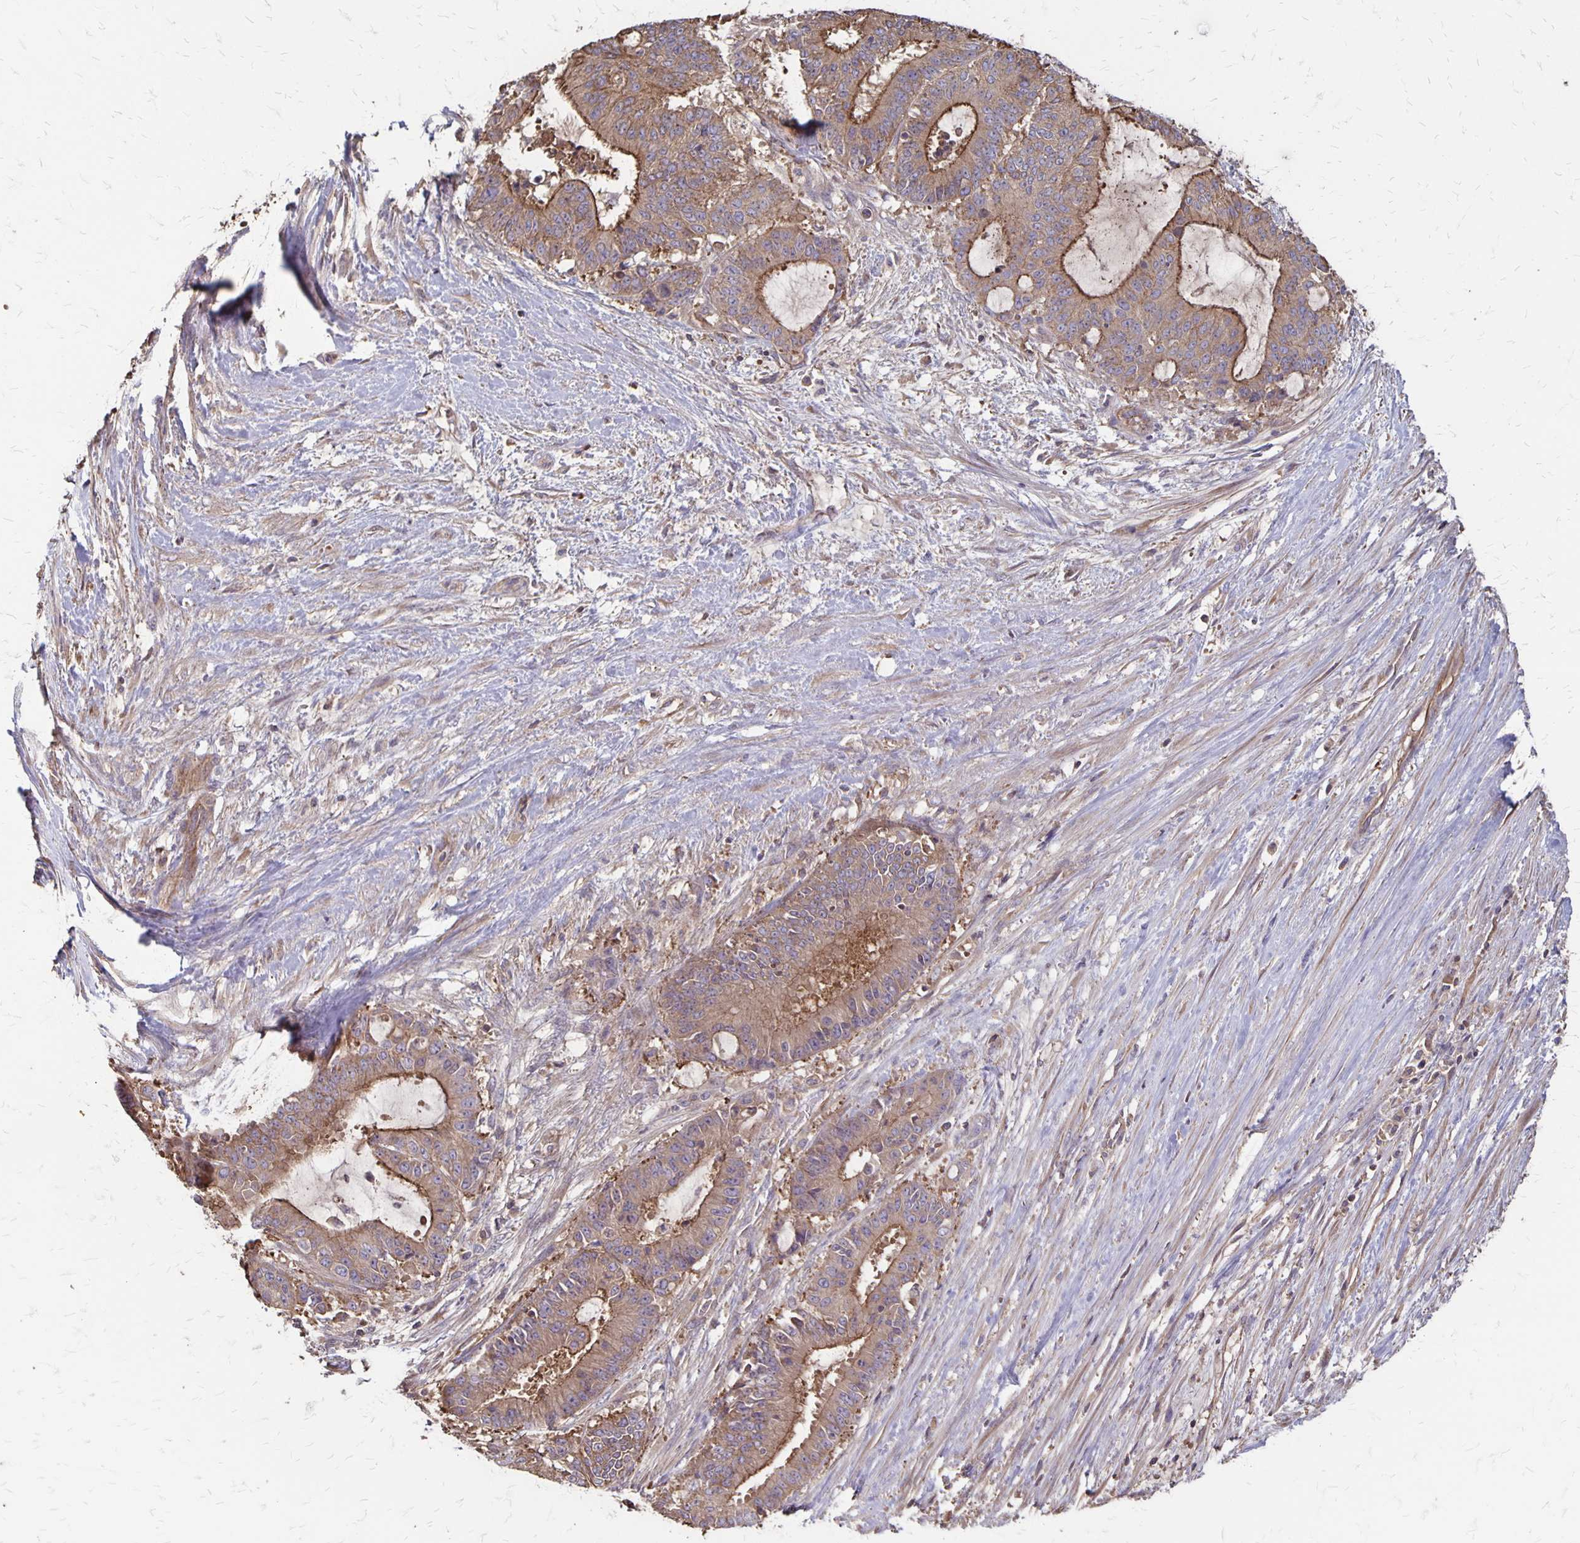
{"staining": {"intensity": "moderate", "quantity": "25%-75%", "location": "cytoplasmic/membranous"}, "tissue": "liver cancer", "cell_type": "Tumor cells", "image_type": "cancer", "snomed": [{"axis": "morphology", "description": "Normal tissue, NOS"}, {"axis": "morphology", "description": "Cholangiocarcinoma"}, {"axis": "topography", "description": "Liver"}, {"axis": "topography", "description": "Peripheral nerve tissue"}], "caption": "Protein staining reveals moderate cytoplasmic/membranous expression in approximately 25%-75% of tumor cells in liver cancer (cholangiocarcinoma).", "gene": "PROM2", "patient": {"sex": "female", "age": 73}}